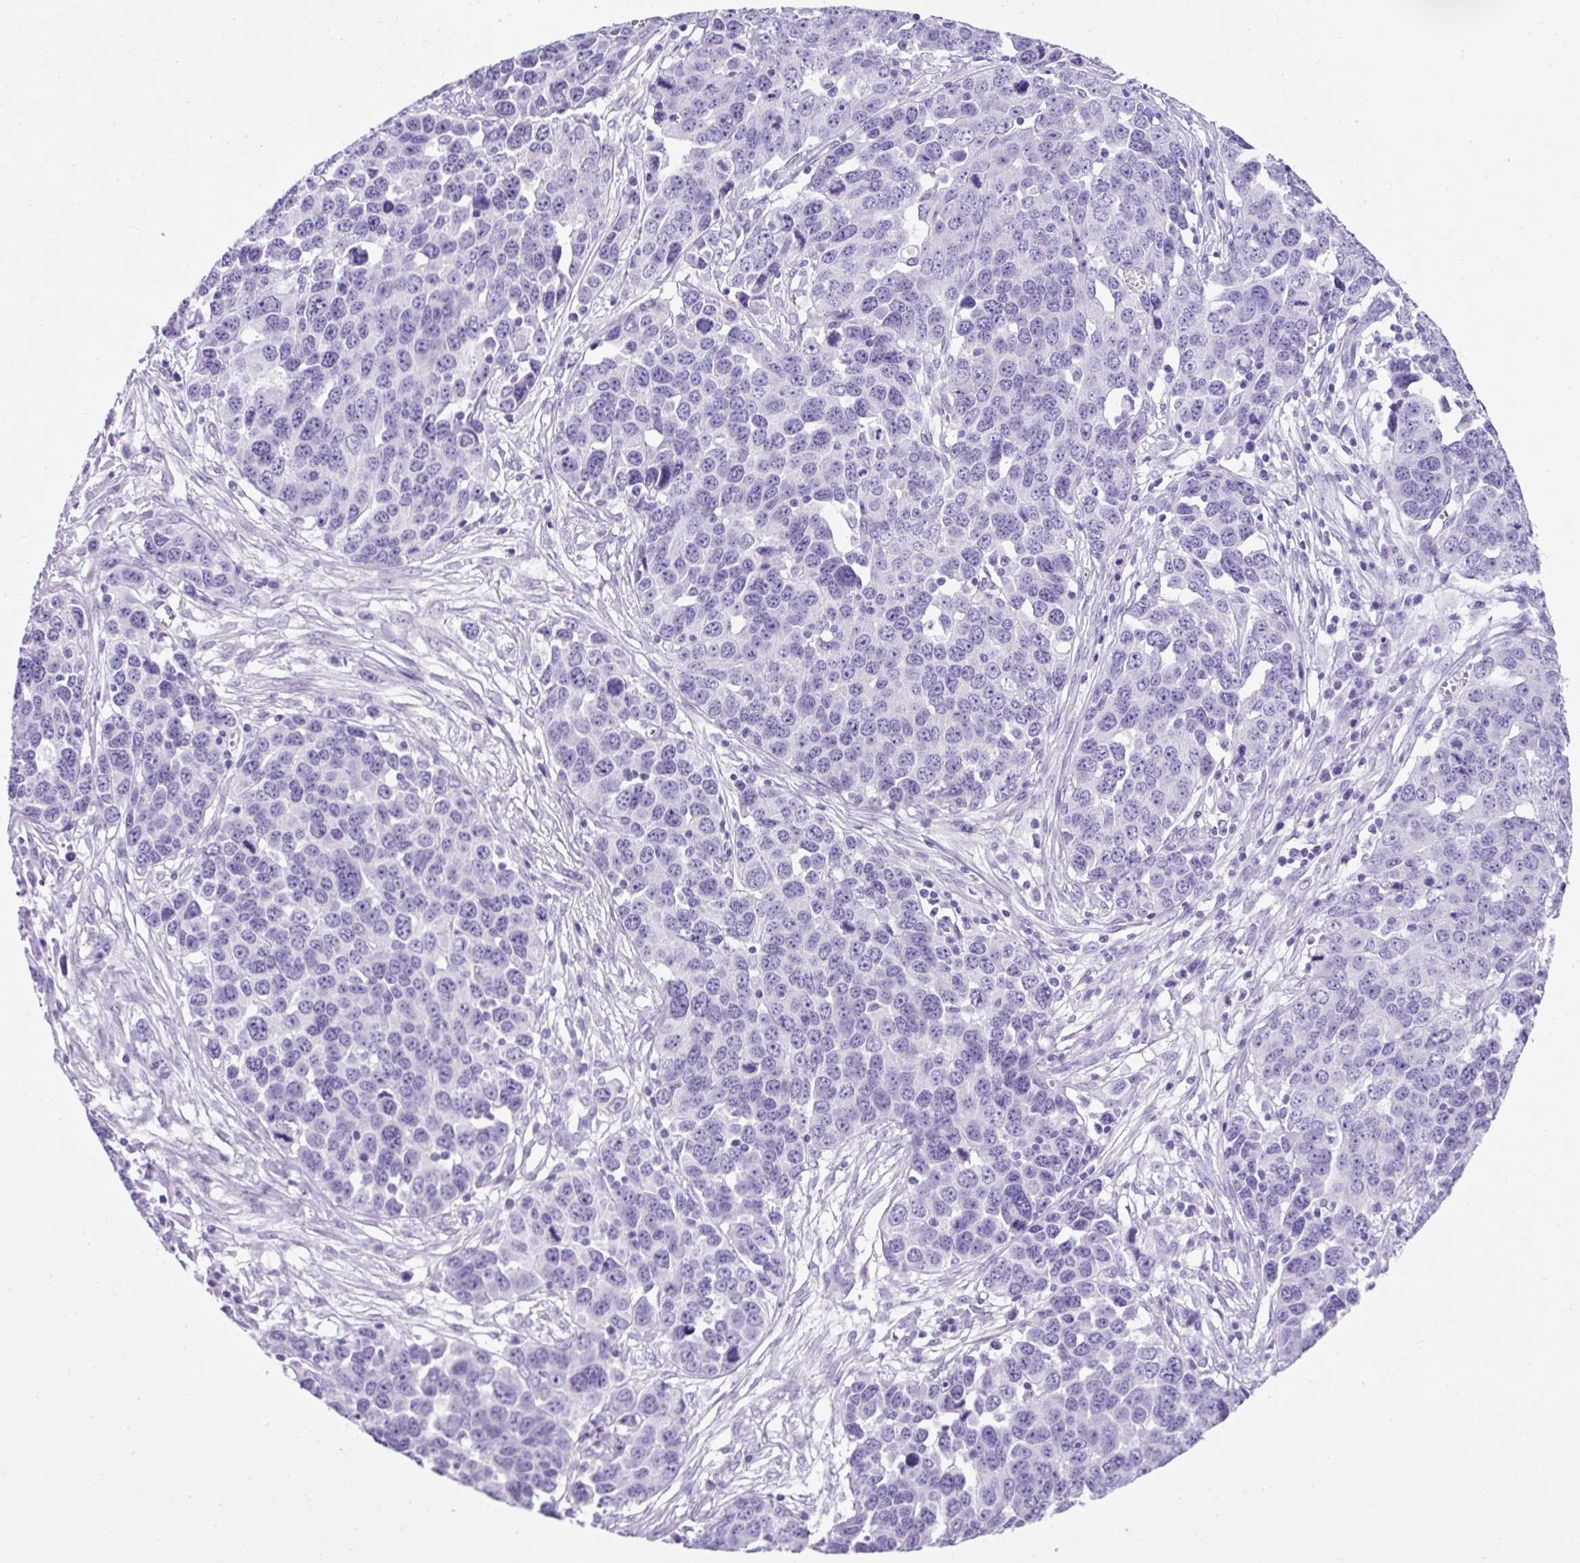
{"staining": {"intensity": "negative", "quantity": "none", "location": "none"}, "tissue": "ovarian cancer", "cell_type": "Tumor cells", "image_type": "cancer", "snomed": [{"axis": "morphology", "description": "Cystadenocarcinoma, serous, NOS"}, {"axis": "topography", "description": "Ovary"}], "caption": "Histopathology image shows no significant protein expression in tumor cells of ovarian serous cystadenocarcinoma.", "gene": "KRT12", "patient": {"sex": "female", "age": 76}}